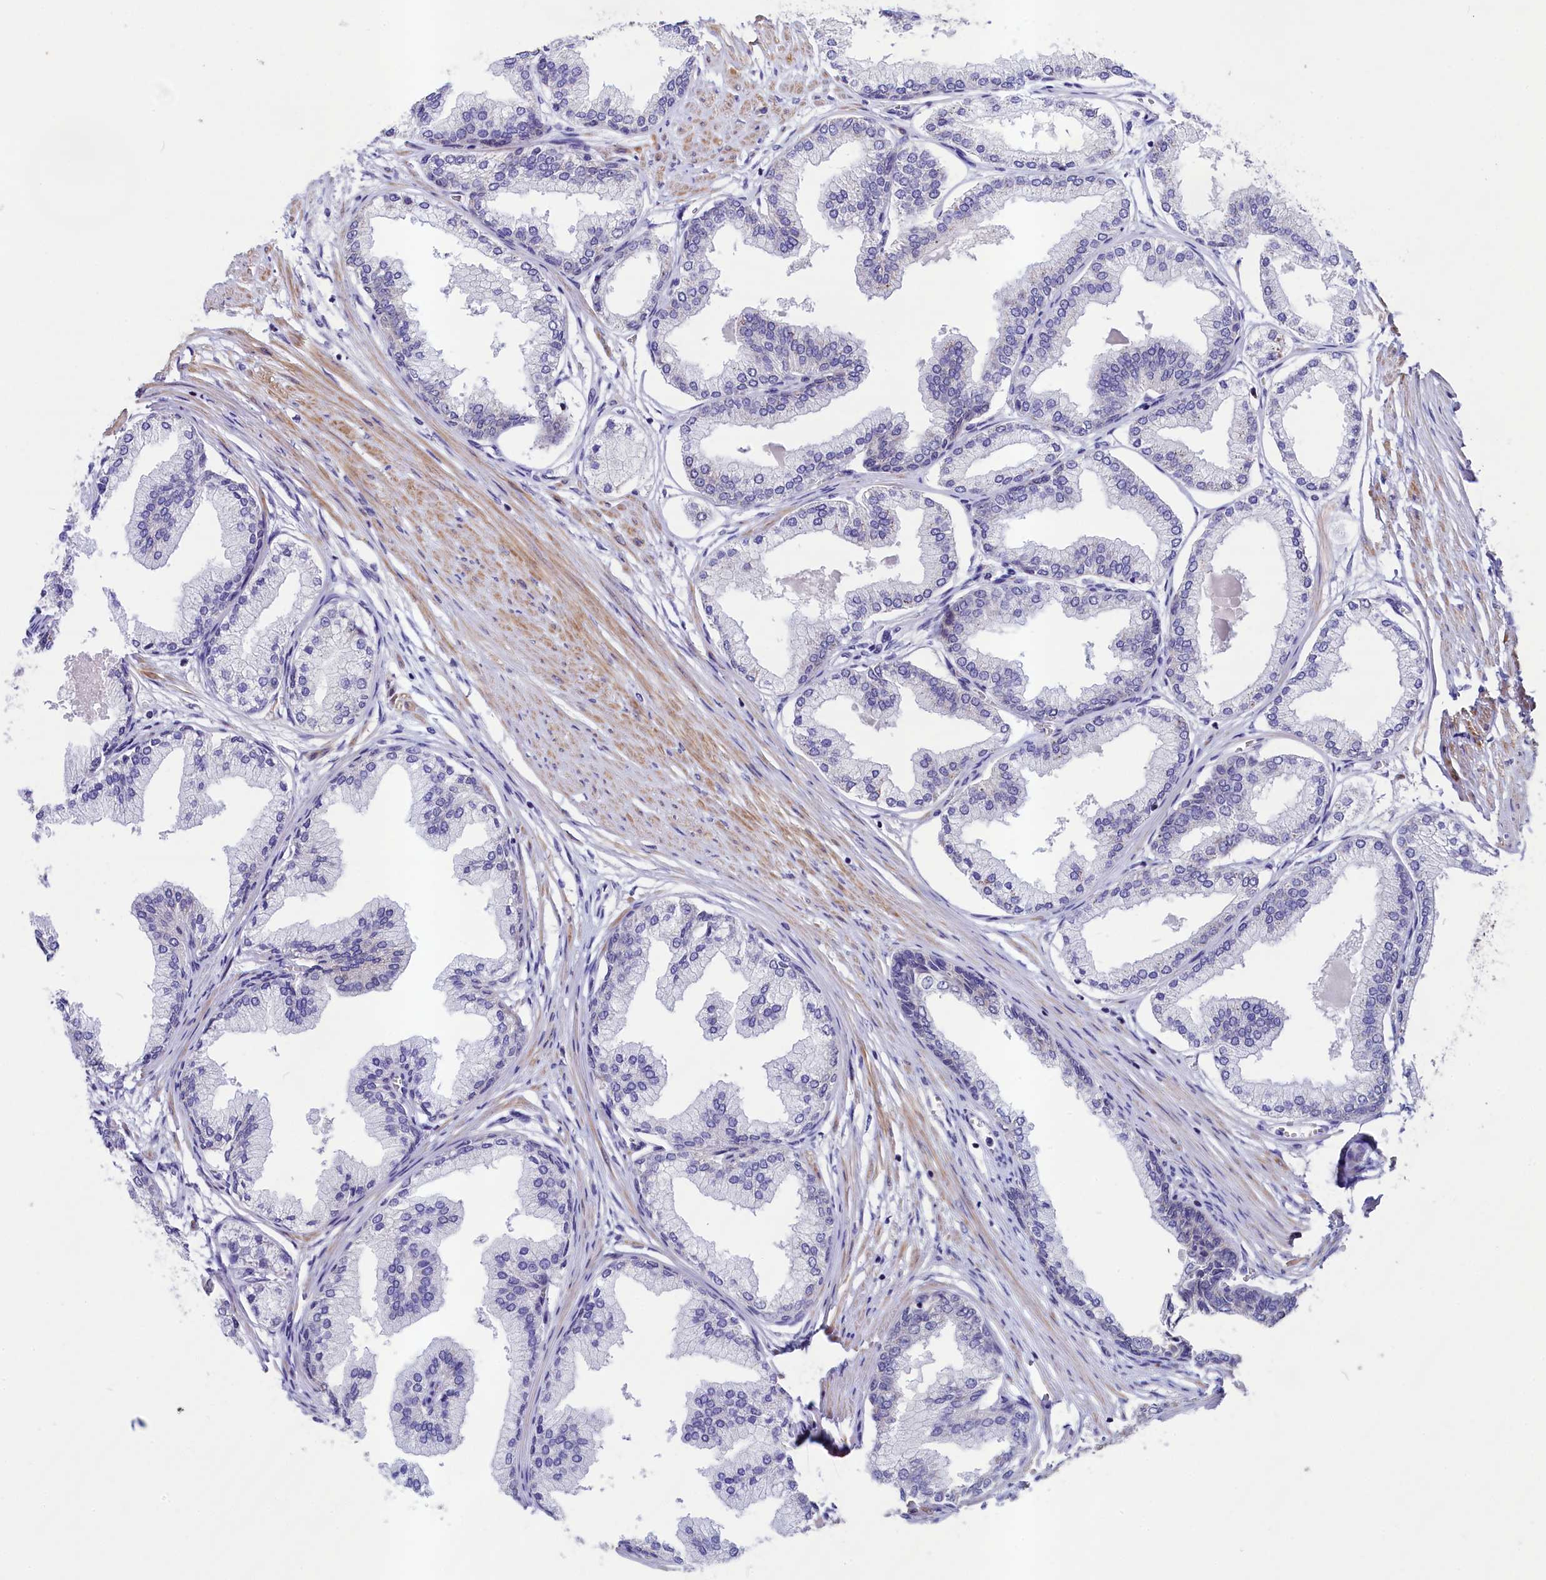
{"staining": {"intensity": "negative", "quantity": "none", "location": "none"}, "tissue": "prostate cancer", "cell_type": "Tumor cells", "image_type": "cancer", "snomed": [{"axis": "morphology", "description": "Adenocarcinoma, Low grade"}, {"axis": "topography", "description": "Prostate"}], "caption": "Micrograph shows no protein expression in tumor cells of adenocarcinoma (low-grade) (prostate) tissue.", "gene": "SCD5", "patient": {"sex": "male", "age": 63}}